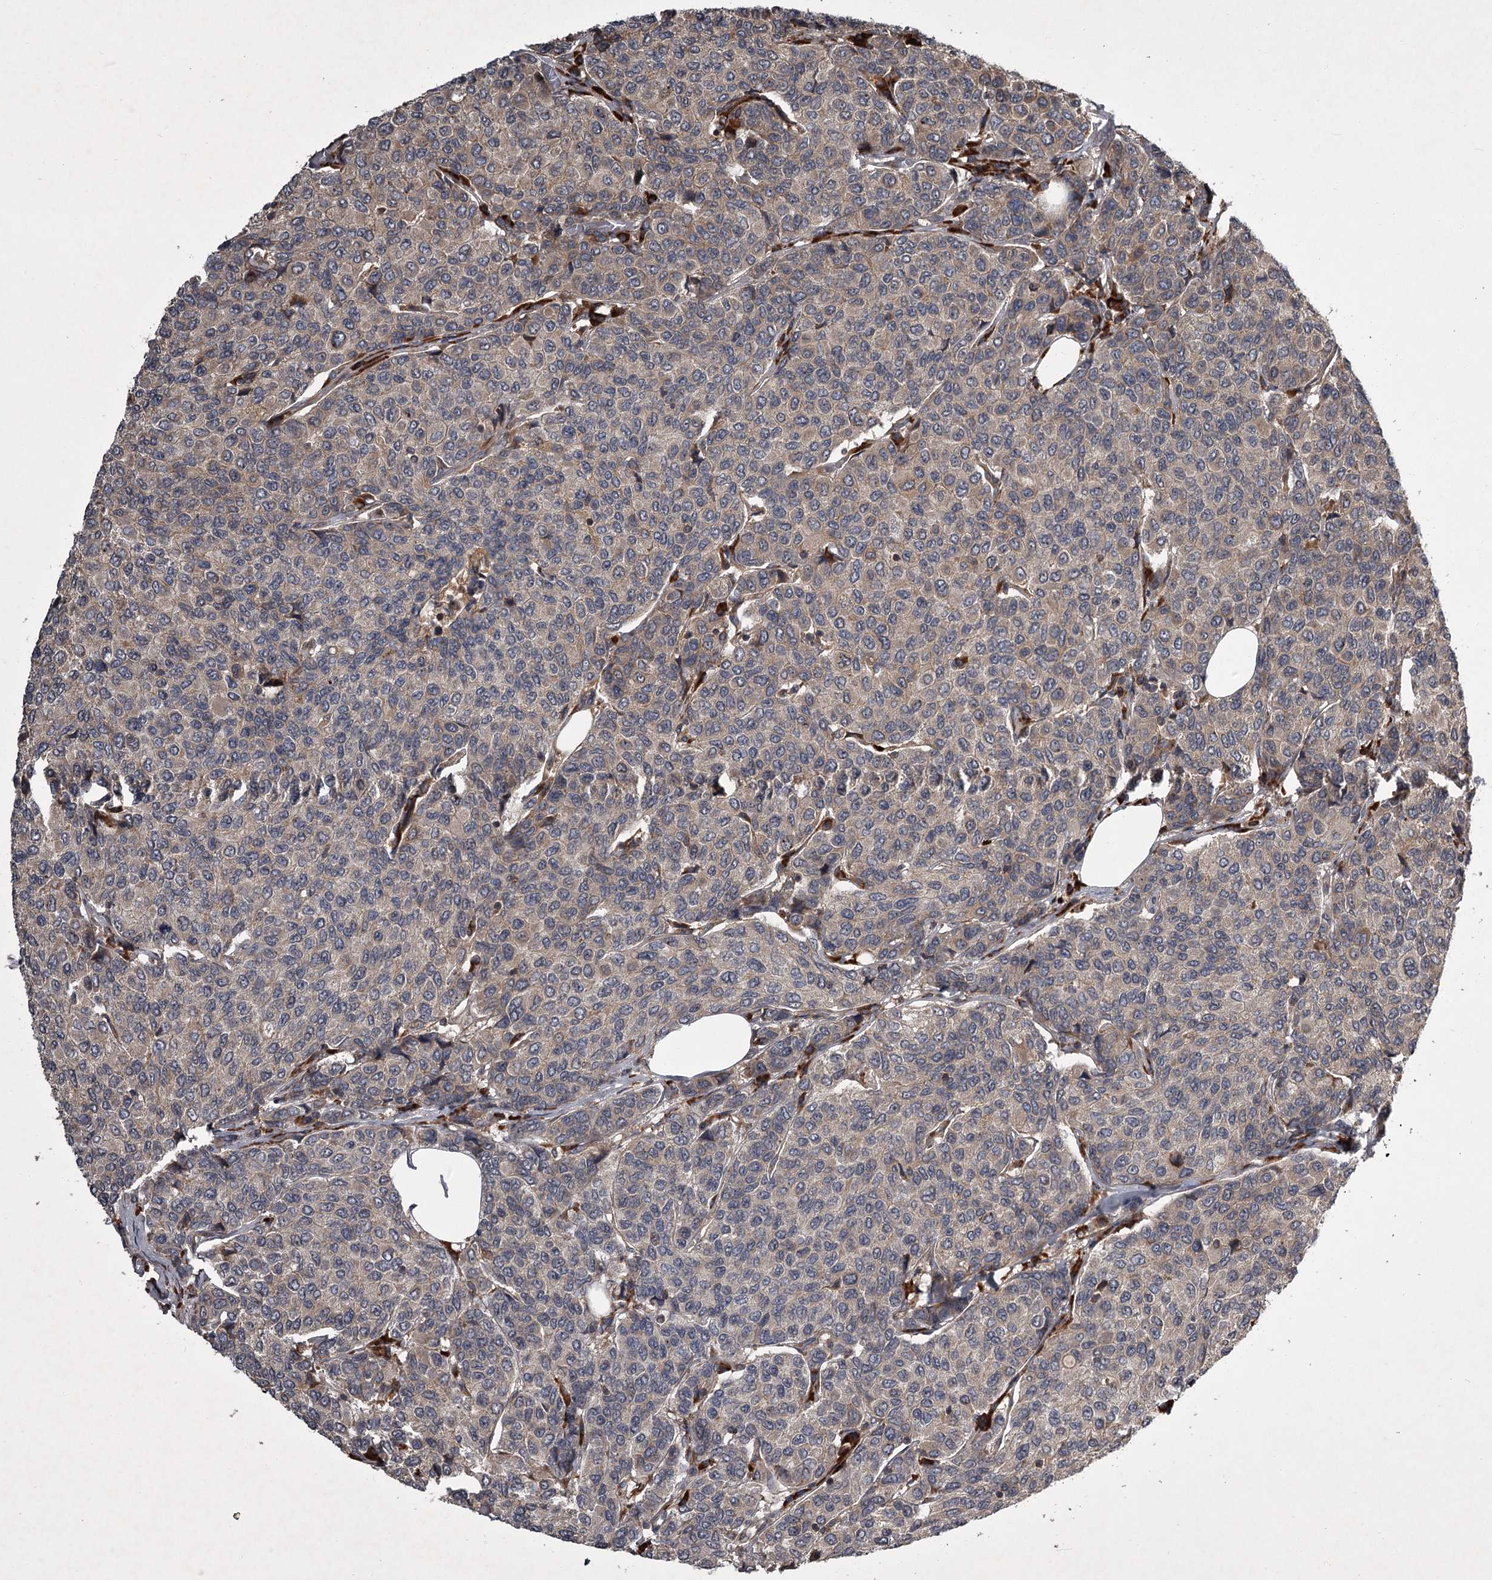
{"staining": {"intensity": "negative", "quantity": "none", "location": "none"}, "tissue": "breast cancer", "cell_type": "Tumor cells", "image_type": "cancer", "snomed": [{"axis": "morphology", "description": "Duct carcinoma"}, {"axis": "topography", "description": "Breast"}], "caption": "Immunohistochemistry of breast cancer (infiltrating ductal carcinoma) exhibits no positivity in tumor cells. (IHC, brightfield microscopy, high magnification).", "gene": "UNC93B1", "patient": {"sex": "female", "age": 55}}